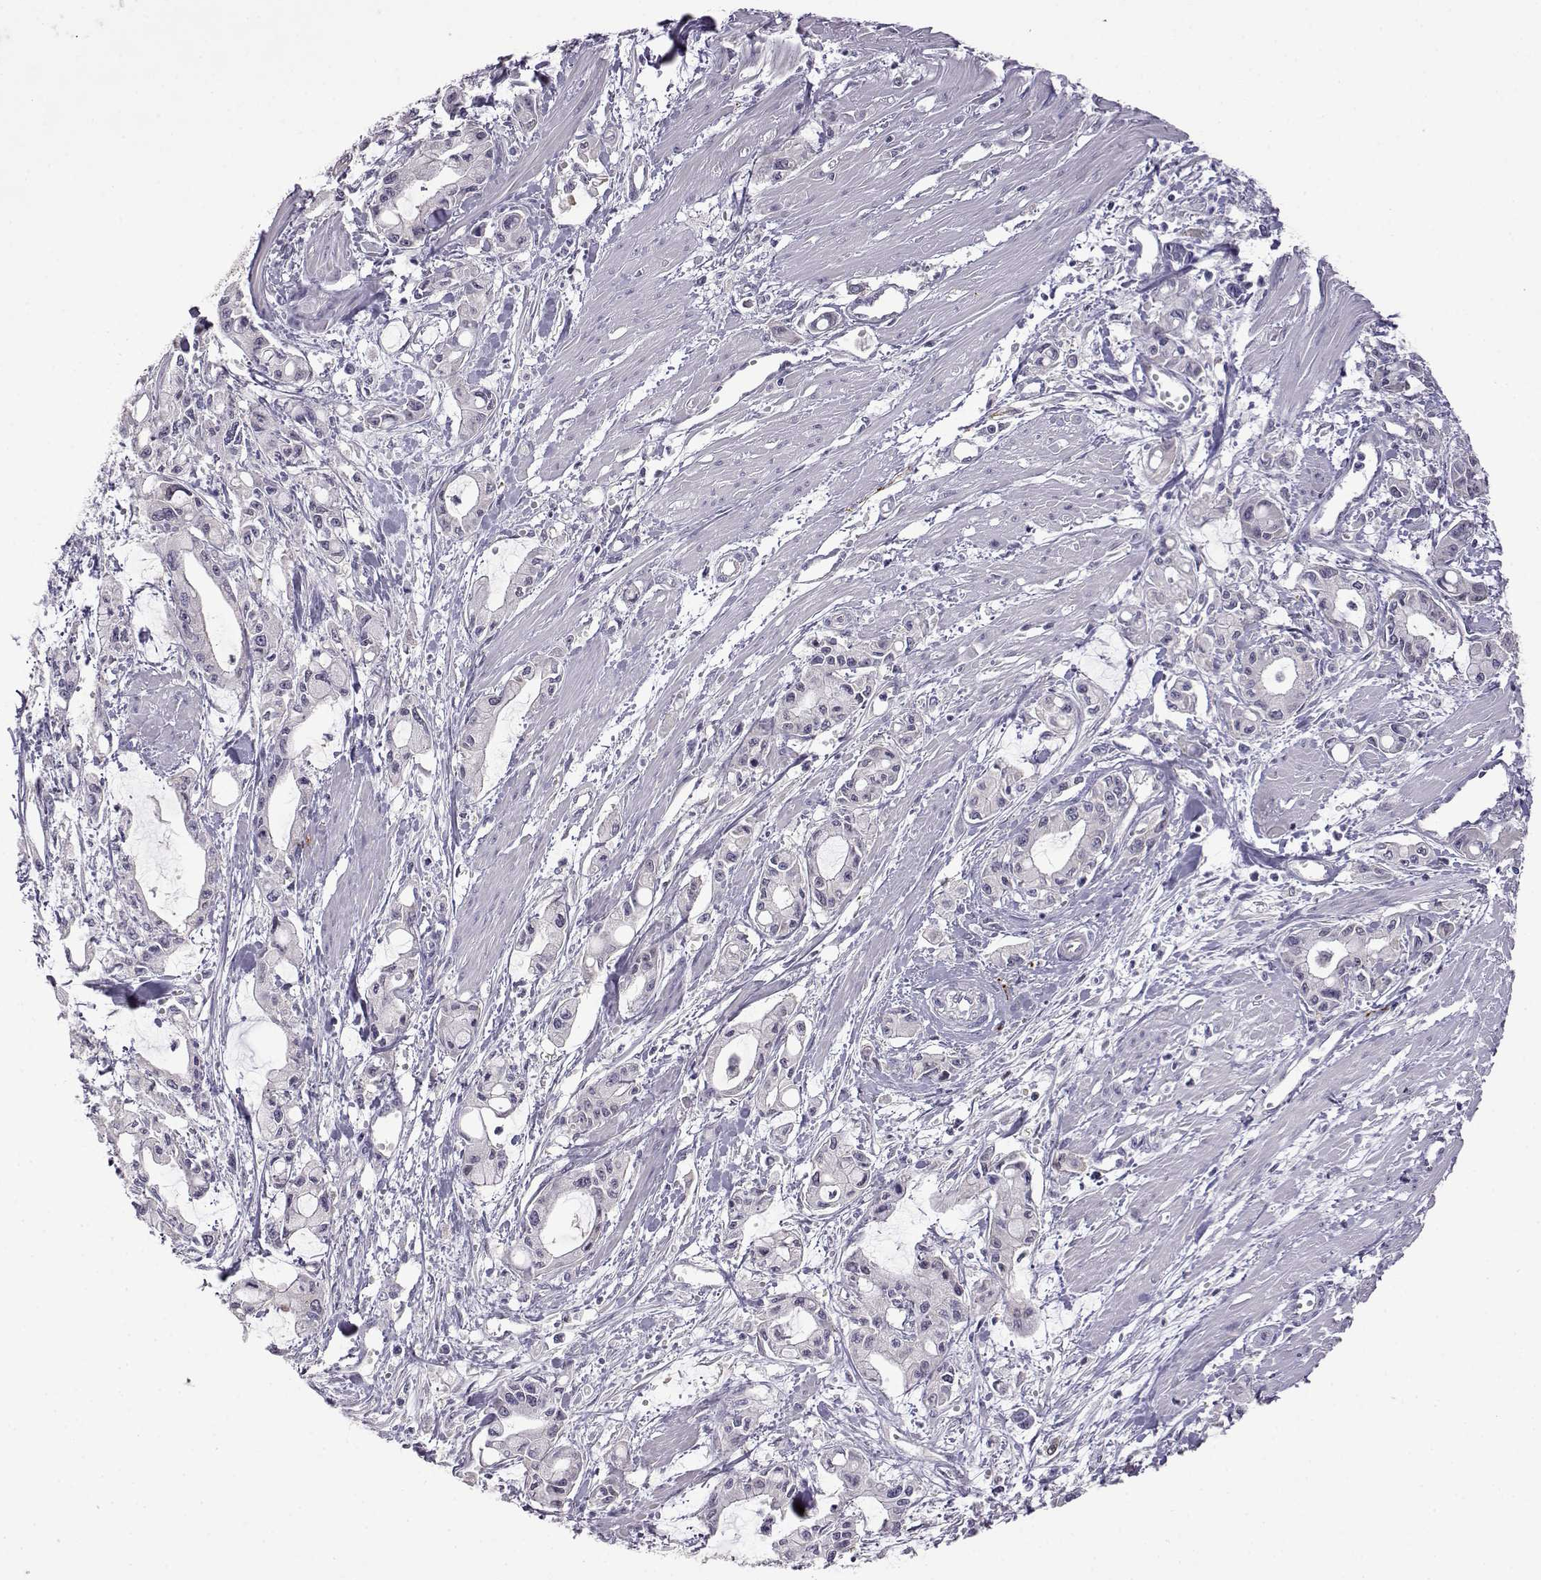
{"staining": {"intensity": "negative", "quantity": "none", "location": "none"}, "tissue": "pancreatic cancer", "cell_type": "Tumor cells", "image_type": "cancer", "snomed": [{"axis": "morphology", "description": "Adenocarcinoma, NOS"}, {"axis": "topography", "description": "Pancreas"}], "caption": "This is an immunohistochemistry (IHC) image of pancreatic cancer. There is no staining in tumor cells.", "gene": "VGF", "patient": {"sex": "male", "age": 48}}